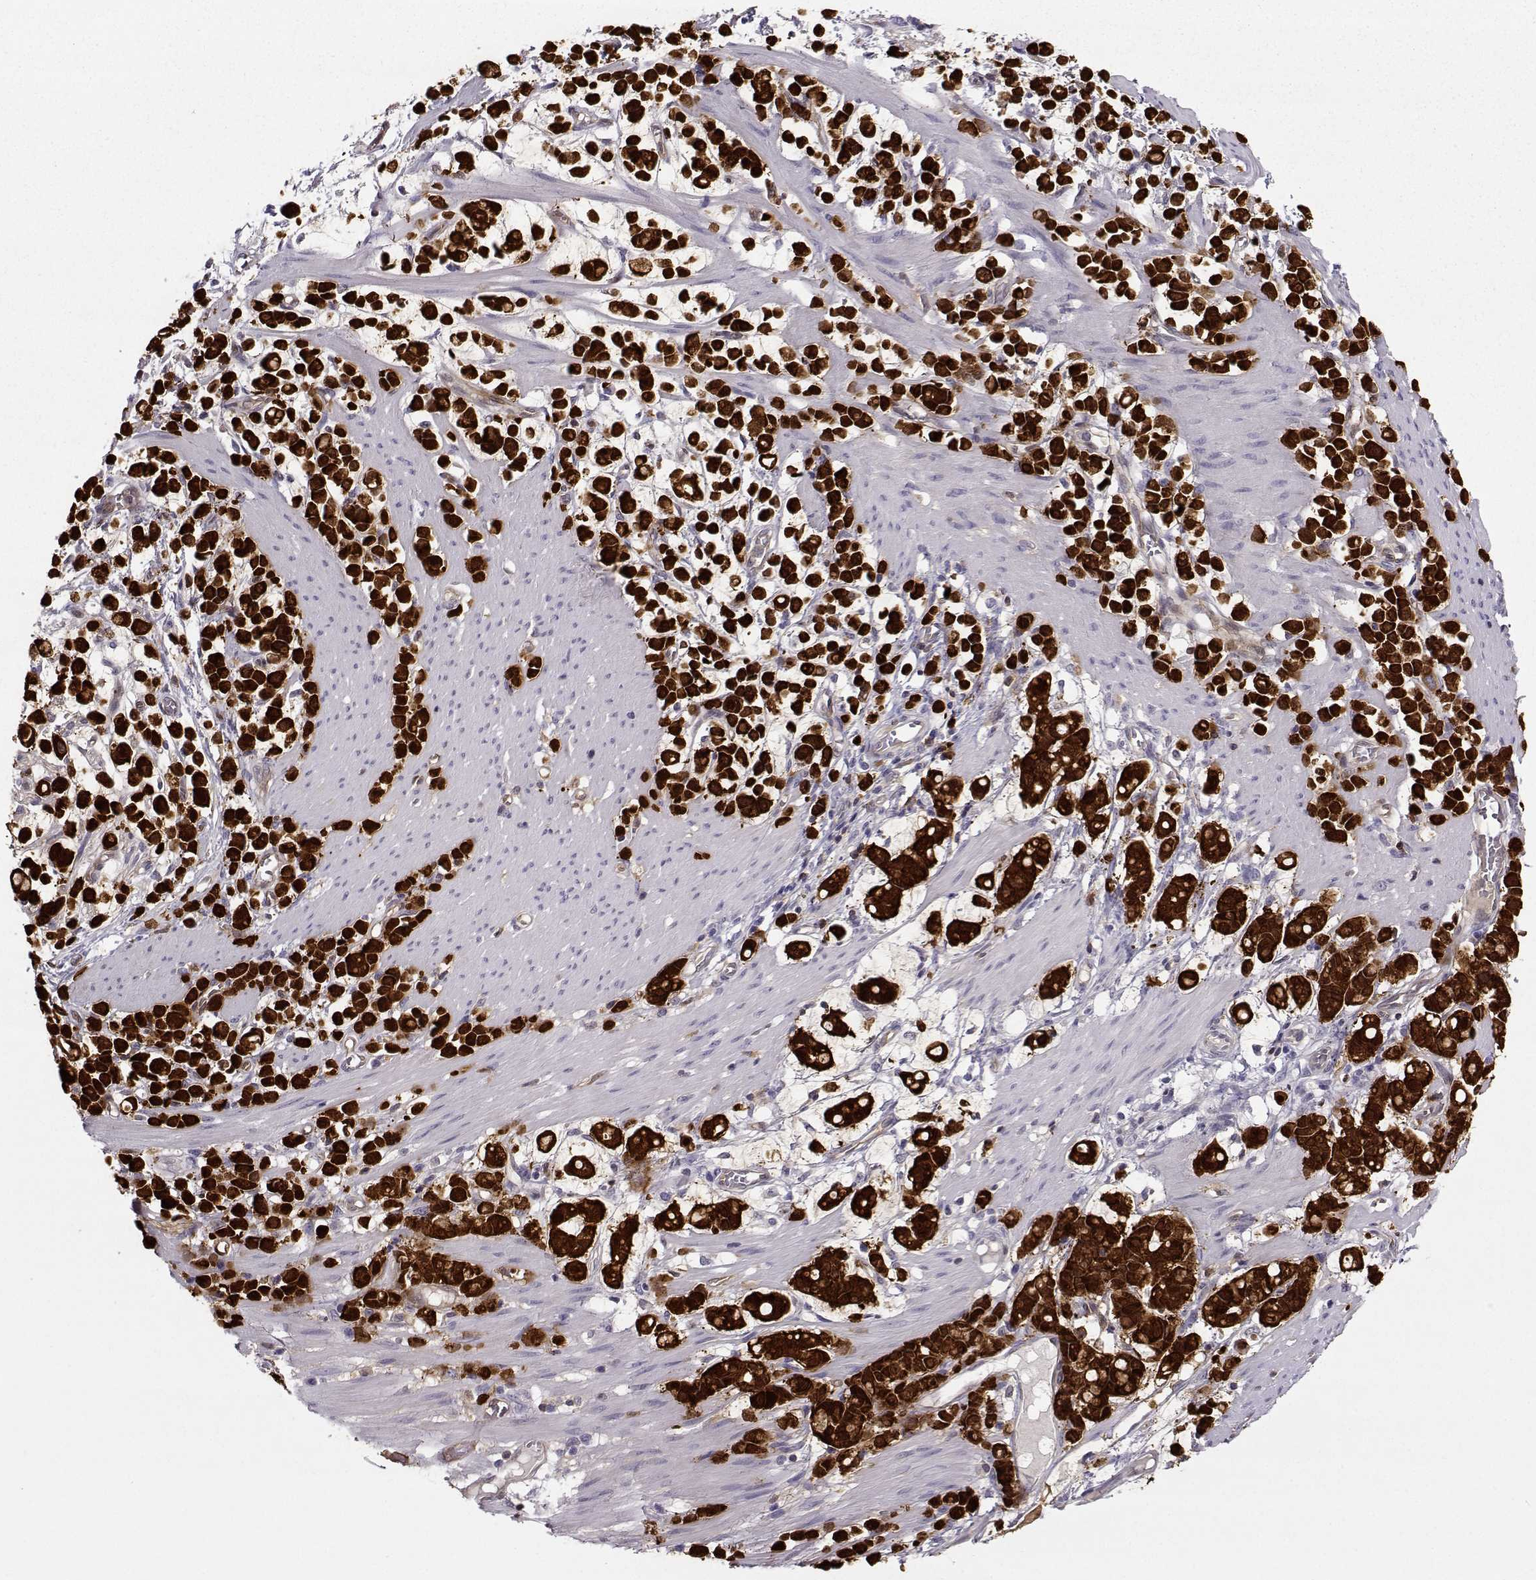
{"staining": {"intensity": "strong", "quantity": ">75%", "location": "cytoplasmic/membranous"}, "tissue": "stomach cancer", "cell_type": "Tumor cells", "image_type": "cancer", "snomed": [{"axis": "morphology", "description": "Adenocarcinoma, NOS"}, {"axis": "topography", "description": "Stomach"}], "caption": "Stomach cancer stained with IHC exhibits strong cytoplasmic/membranous expression in about >75% of tumor cells.", "gene": "NQO1", "patient": {"sex": "male", "age": 82}}